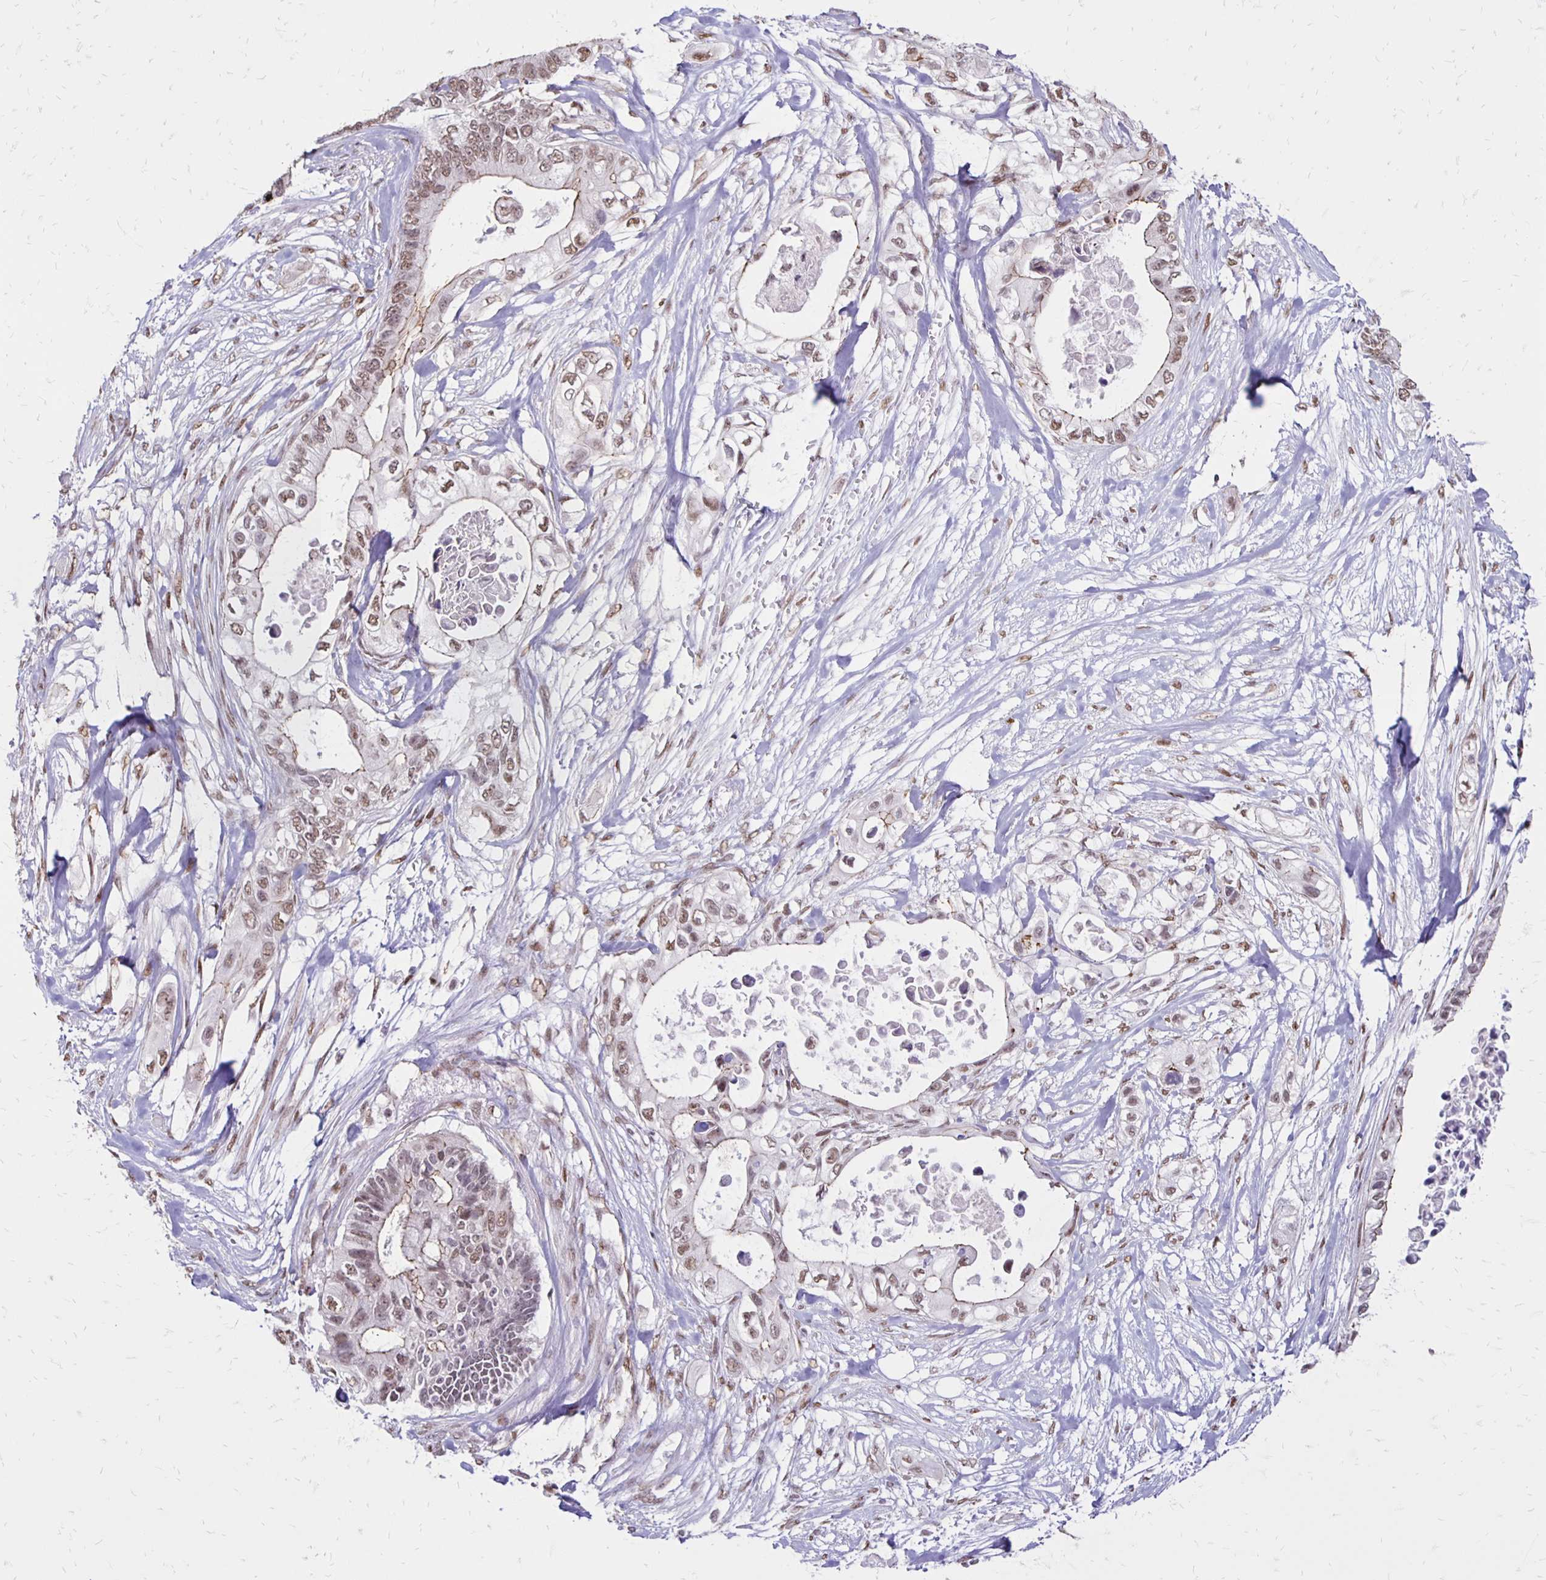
{"staining": {"intensity": "weak", "quantity": ">75%", "location": "cytoplasmic/membranous,nuclear"}, "tissue": "pancreatic cancer", "cell_type": "Tumor cells", "image_type": "cancer", "snomed": [{"axis": "morphology", "description": "Adenocarcinoma, NOS"}, {"axis": "topography", "description": "Pancreas"}], "caption": "Weak cytoplasmic/membranous and nuclear staining for a protein is present in about >75% of tumor cells of pancreatic adenocarcinoma using IHC.", "gene": "DDB2", "patient": {"sex": "female", "age": 63}}